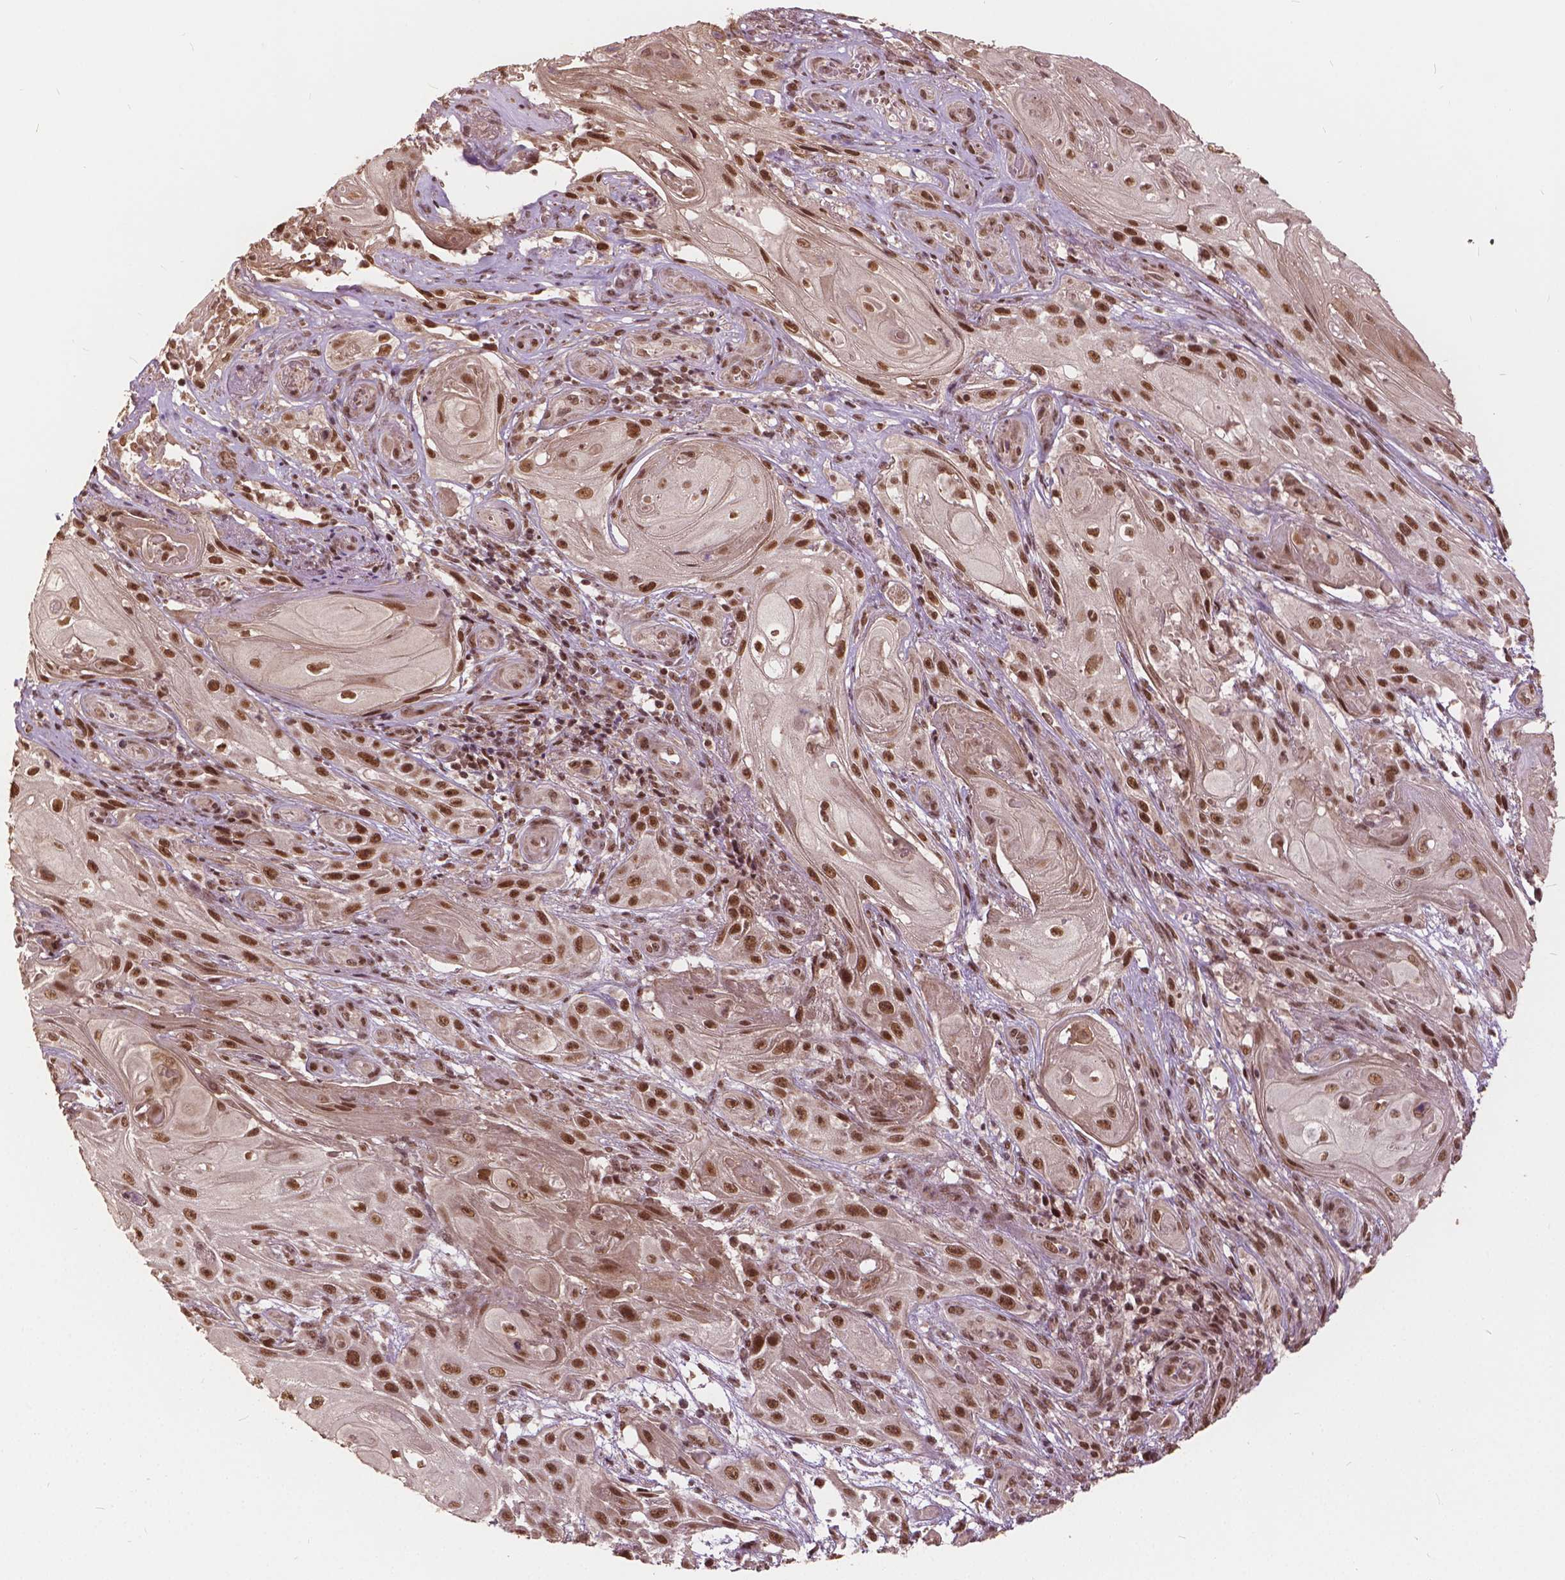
{"staining": {"intensity": "moderate", "quantity": ">75%", "location": "nuclear"}, "tissue": "skin cancer", "cell_type": "Tumor cells", "image_type": "cancer", "snomed": [{"axis": "morphology", "description": "Squamous cell carcinoma, NOS"}, {"axis": "topography", "description": "Skin"}], "caption": "An IHC photomicrograph of tumor tissue is shown. Protein staining in brown shows moderate nuclear positivity in skin squamous cell carcinoma within tumor cells.", "gene": "GPS2", "patient": {"sex": "male", "age": 62}}